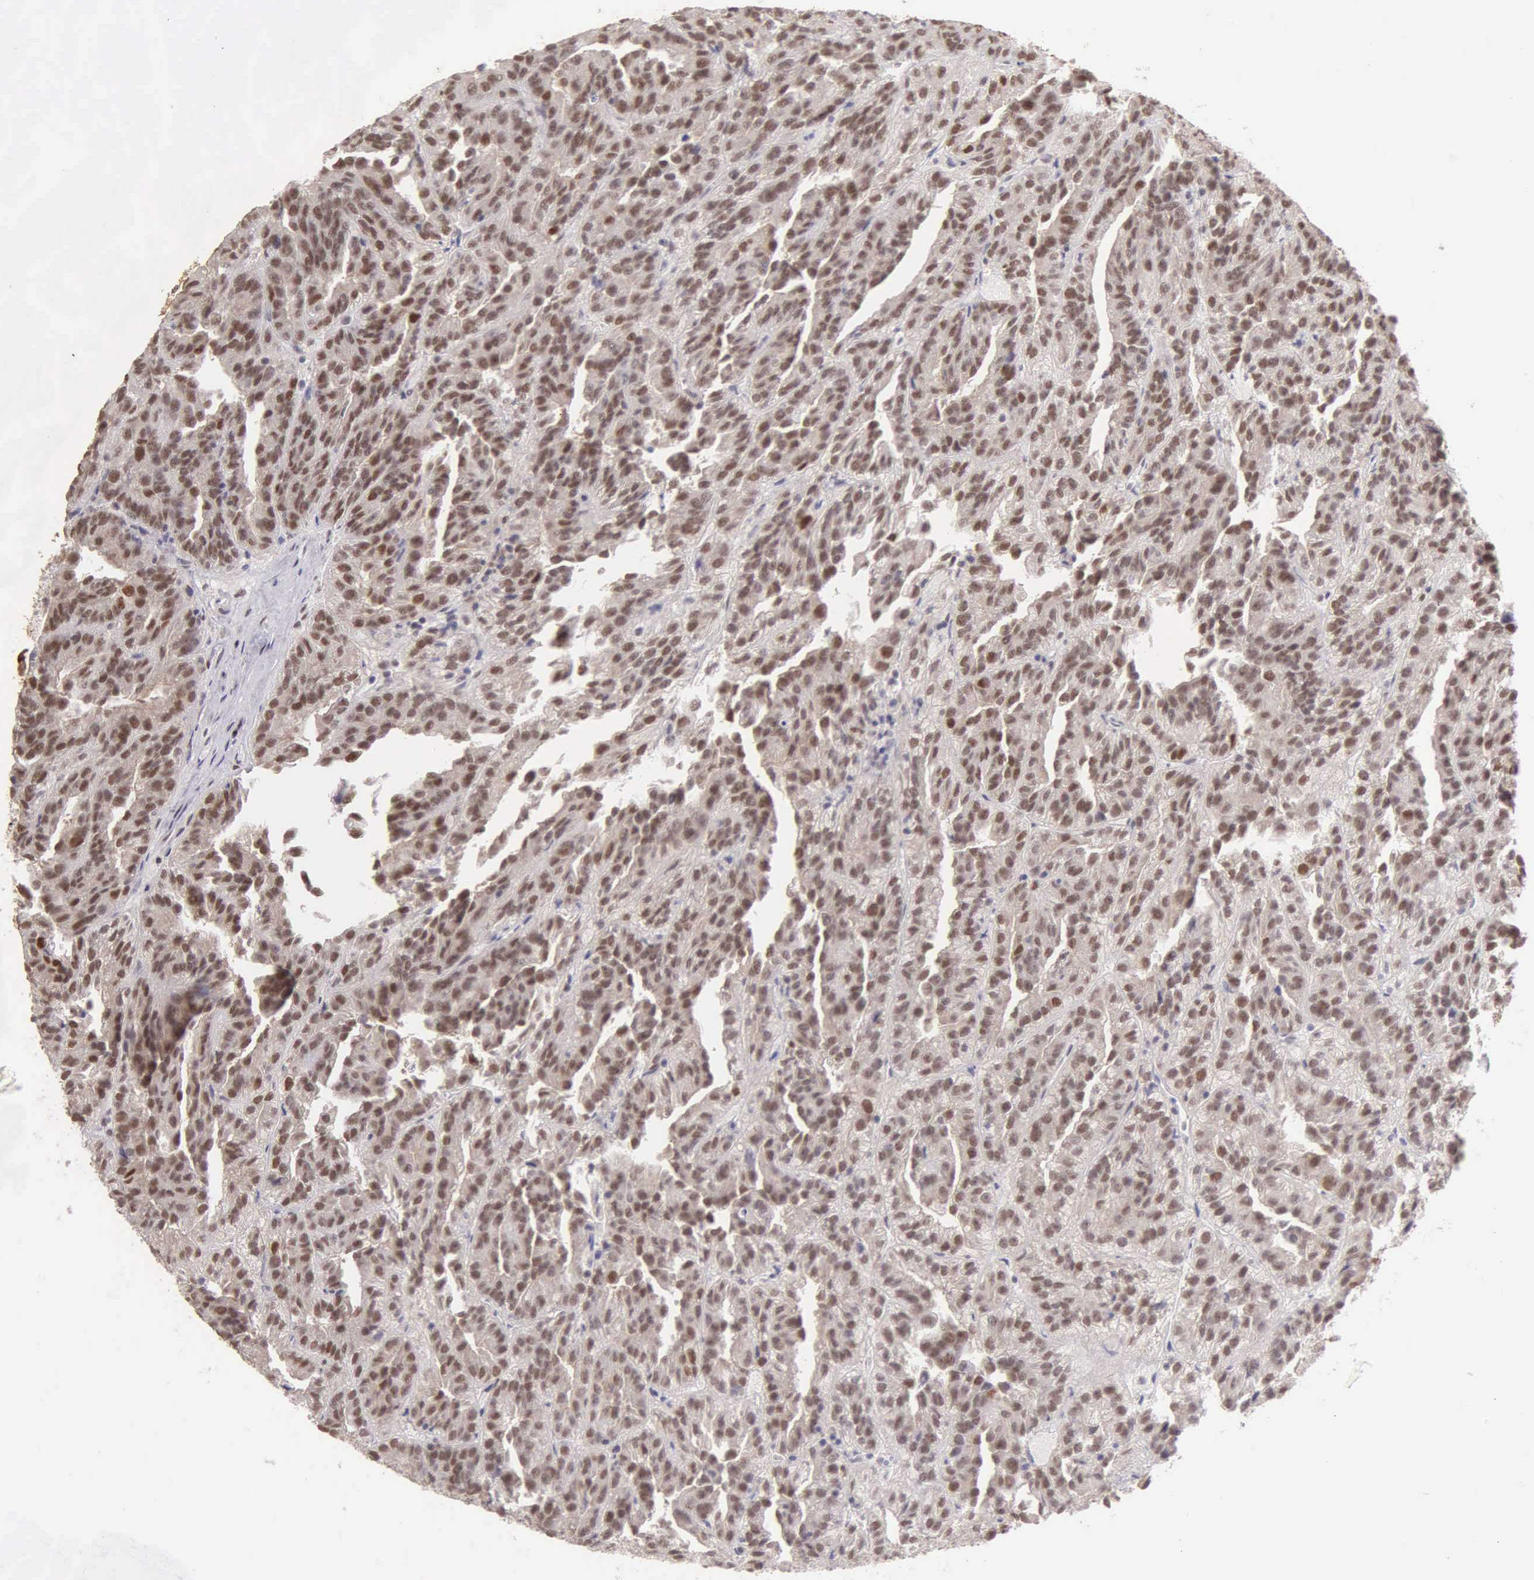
{"staining": {"intensity": "moderate", "quantity": ">75%", "location": "cytoplasmic/membranous,nuclear"}, "tissue": "renal cancer", "cell_type": "Tumor cells", "image_type": "cancer", "snomed": [{"axis": "morphology", "description": "Adenocarcinoma, NOS"}, {"axis": "topography", "description": "Kidney"}], "caption": "A medium amount of moderate cytoplasmic/membranous and nuclear expression is identified in approximately >75% of tumor cells in renal adenocarcinoma tissue.", "gene": "UBR7", "patient": {"sex": "male", "age": 46}}